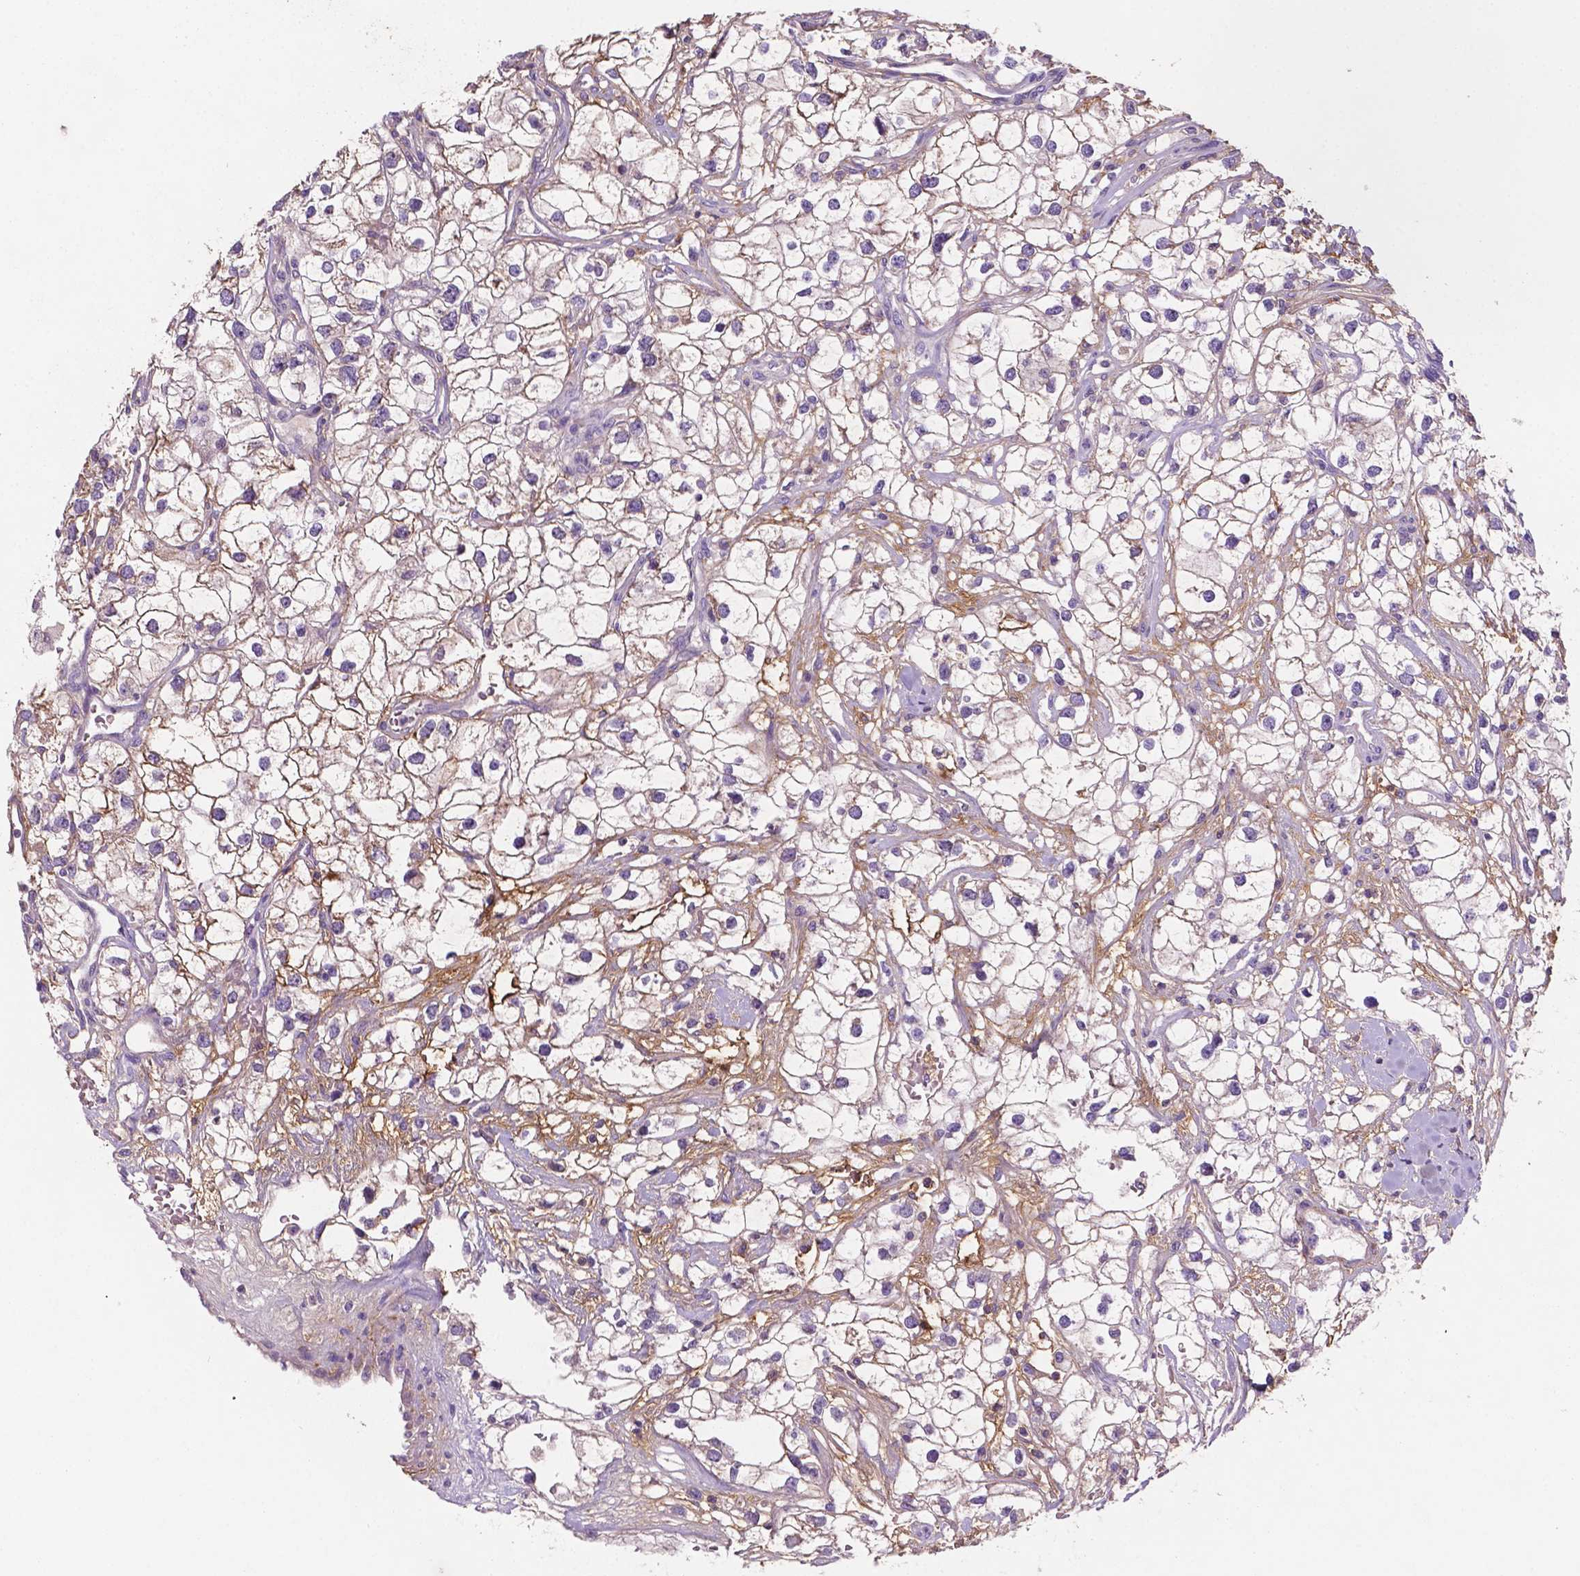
{"staining": {"intensity": "moderate", "quantity": "25%-75%", "location": "cytoplasmic/membranous"}, "tissue": "renal cancer", "cell_type": "Tumor cells", "image_type": "cancer", "snomed": [{"axis": "morphology", "description": "Adenocarcinoma, NOS"}, {"axis": "topography", "description": "Kidney"}], "caption": "Renal cancer was stained to show a protein in brown. There is medium levels of moderate cytoplasmic/membranous positivity in approximately 25%-75% of tumor cells.", "gene": "MKRN2OS", "patient": {"sex": "male", "age": 59}}